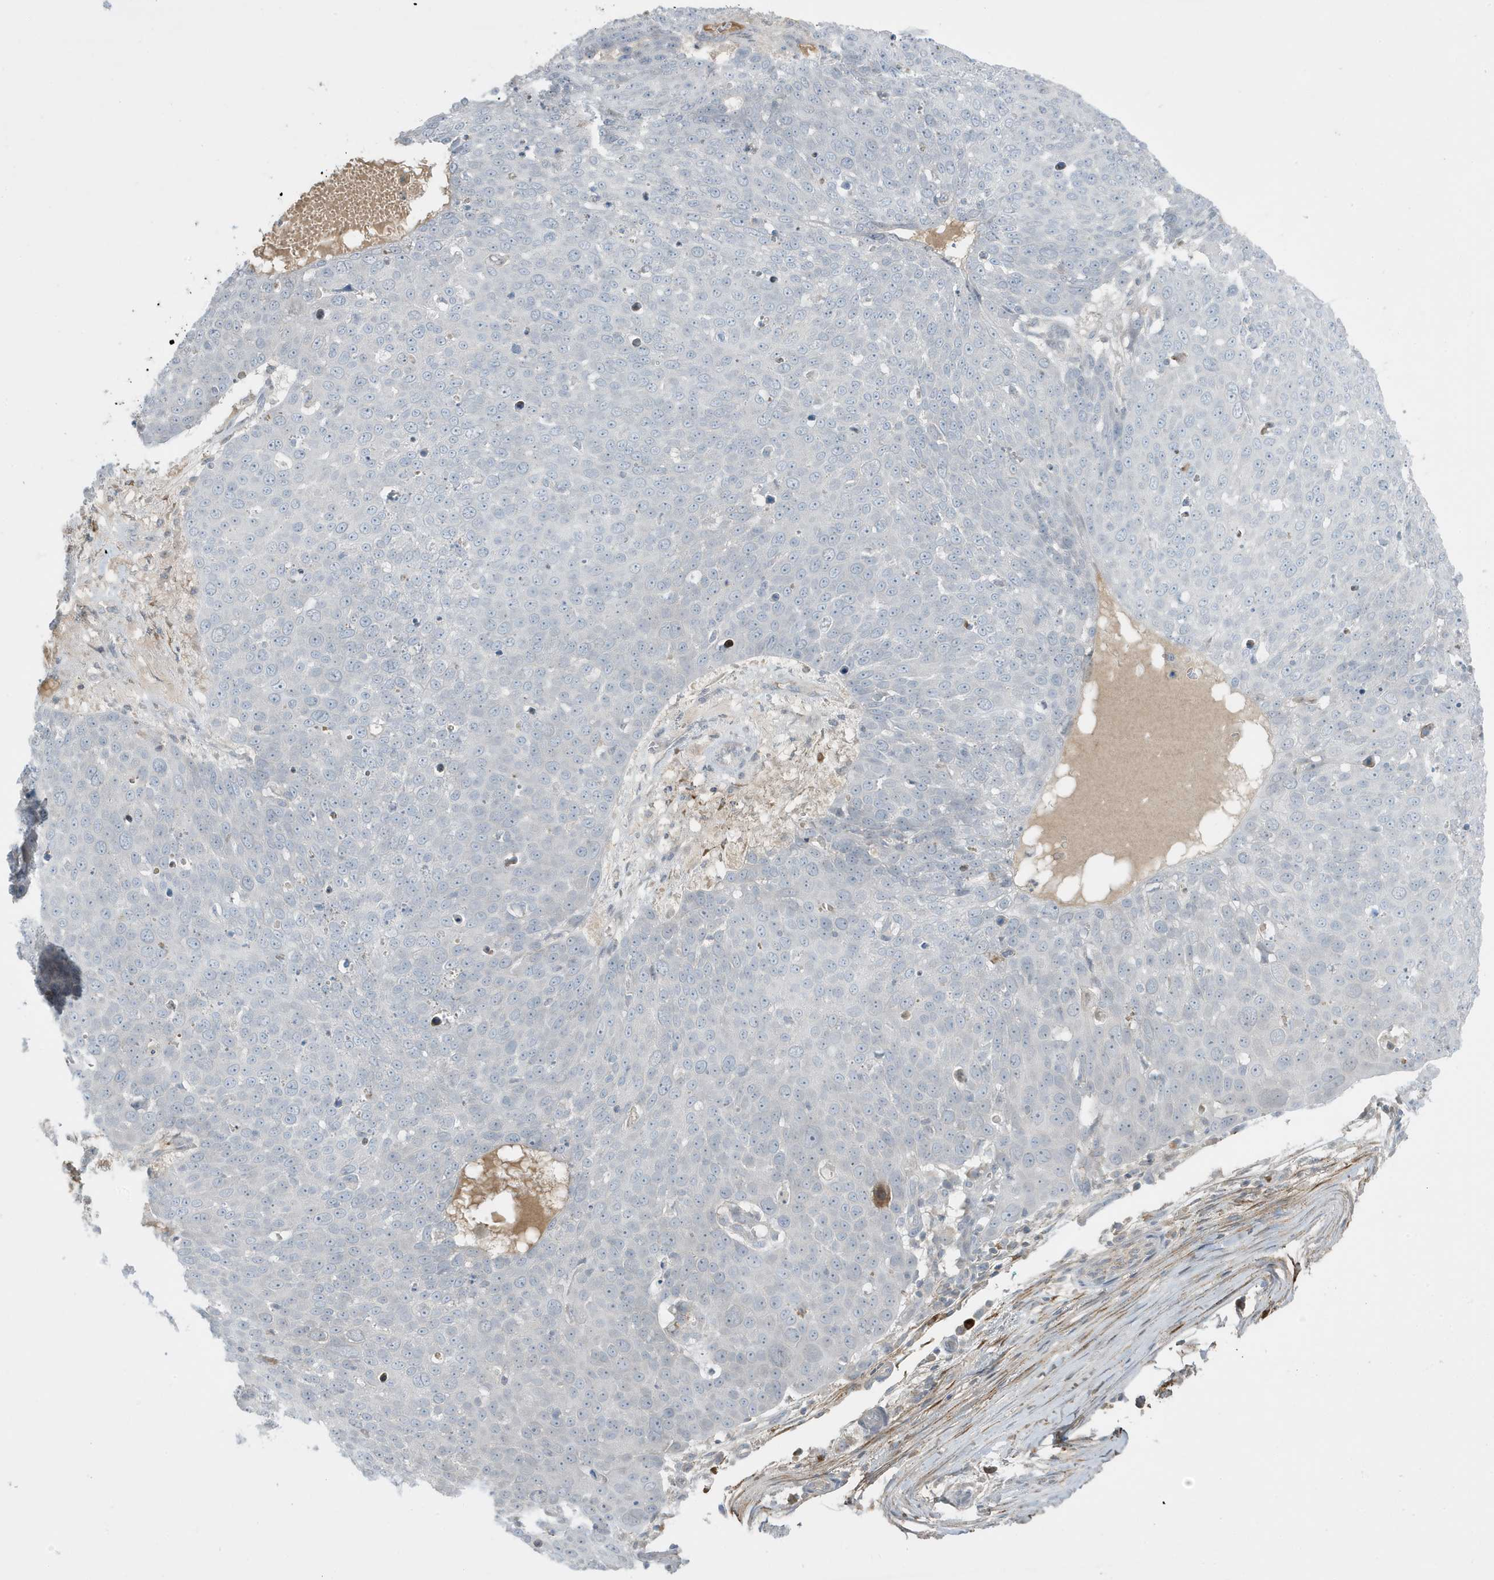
{"staining": {"intensity": "negative", "quantity": "none", "location": "none"}, "tissue": "skin cancer", "cell_type": "Tumor cells", "image_type": "cancer", "snomed": [{"axis": "morphology", "description": "Squamous cell carcinoma, NOS"}, {"axis": "topography", "description": "Skin"}], "caption": "Immunohistochemical staining of squamous cell carcinoma (skin) demonstrates no significant staining in tumor cells.", "gene": "FNDC1", "patient": {"sex": "male", "age": 71}}